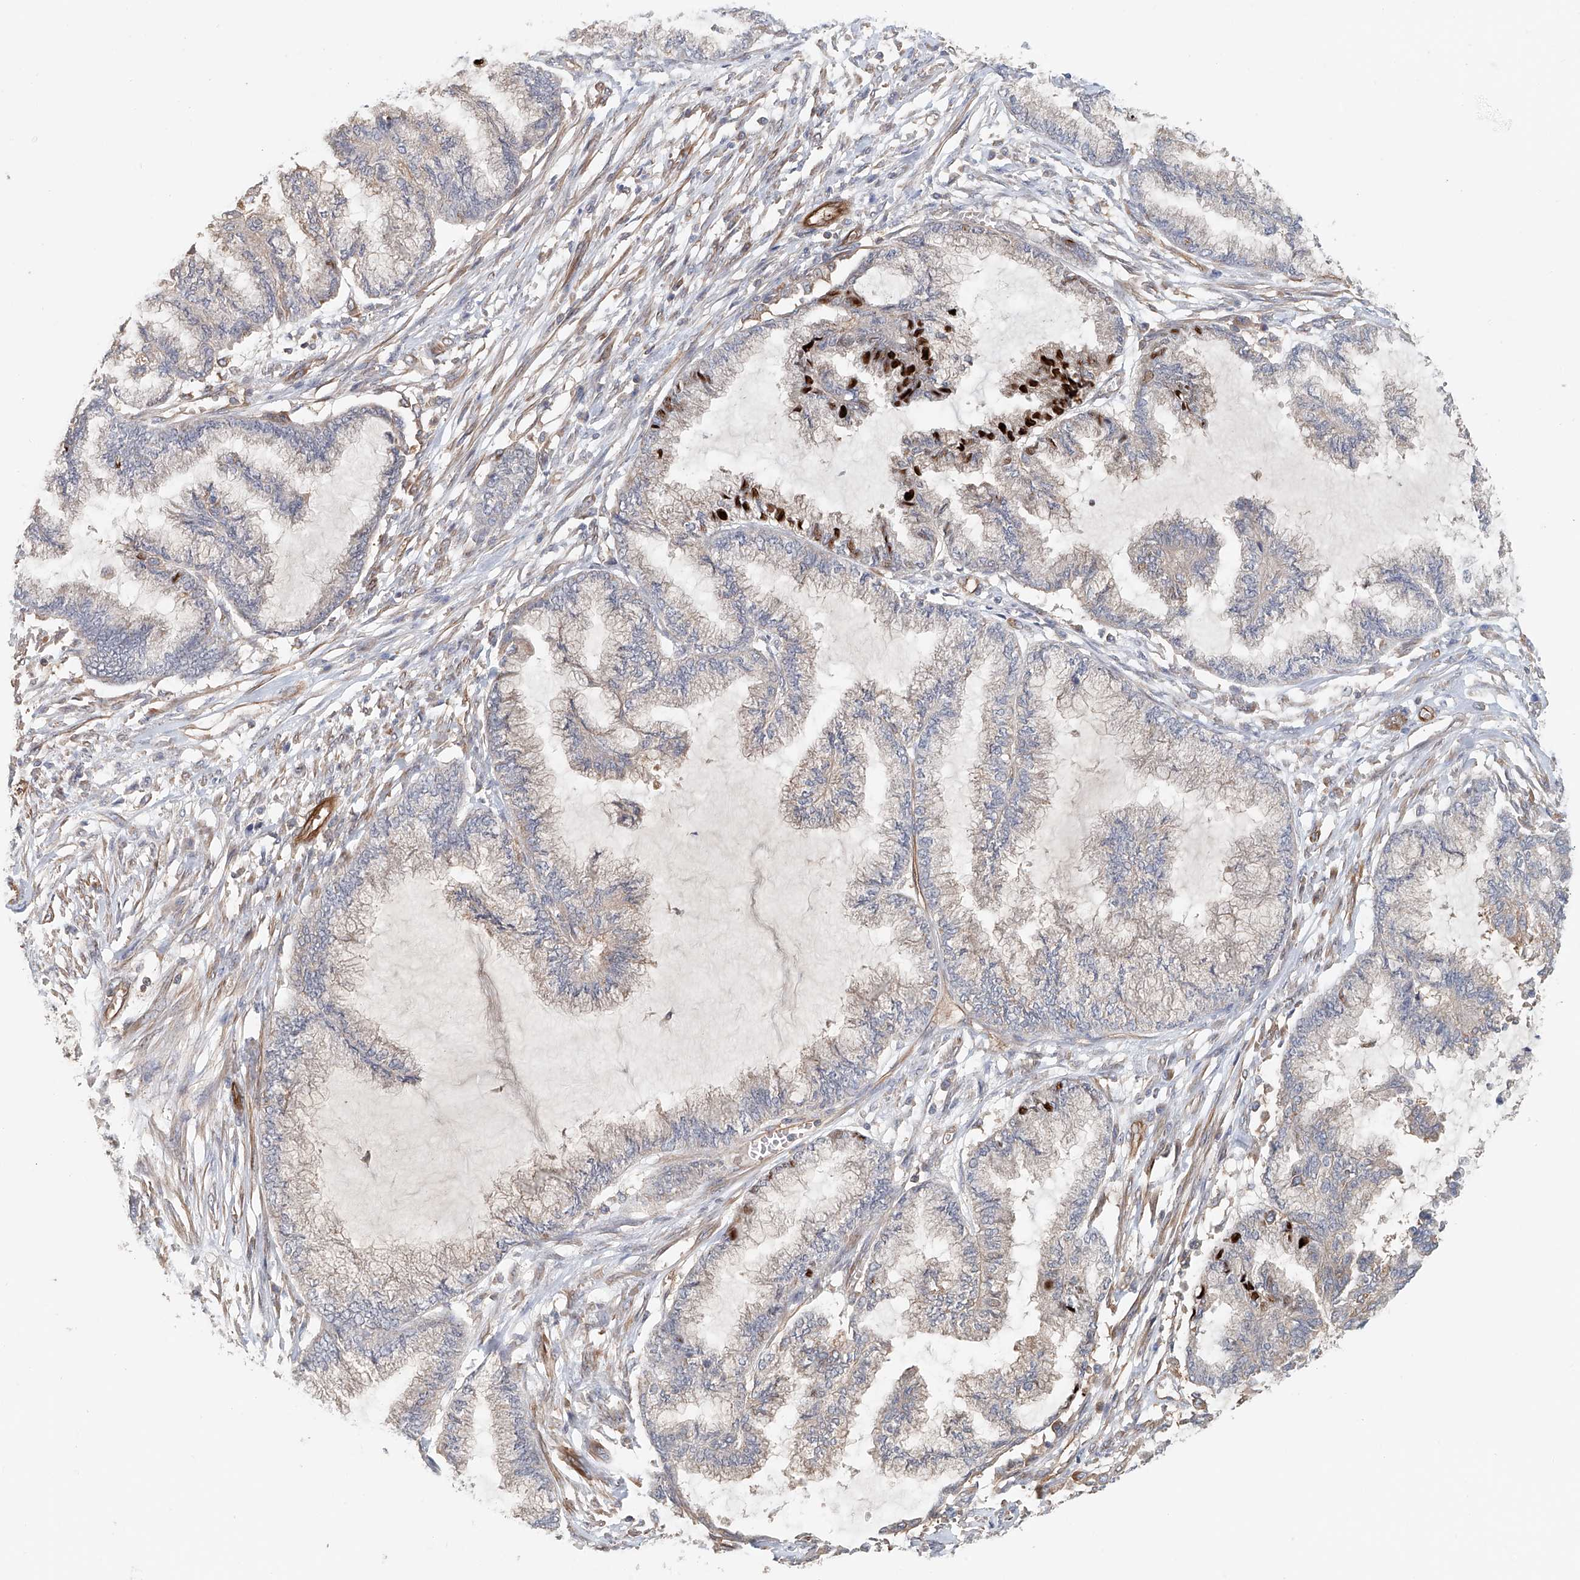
{"staining": {"intensity": "strong", "quantity": "<25%", "location": "nuclear"}, "tissue": "endometrial cancer", "cell_type": "Tumor cells", "image_type": "cancer", "snomed": [{"axis": "morphology", "description": "Adenocarcinoma, NOS"}, {"axis": "topography", "description": "Endometrium"}], "caption": "Tumor cells exhibit strong nuclear staining in about <25% of cells in endometrial adenocarcinoma.", "gene": "FRYL", "patient": {"sex": "female", "age": 86}}